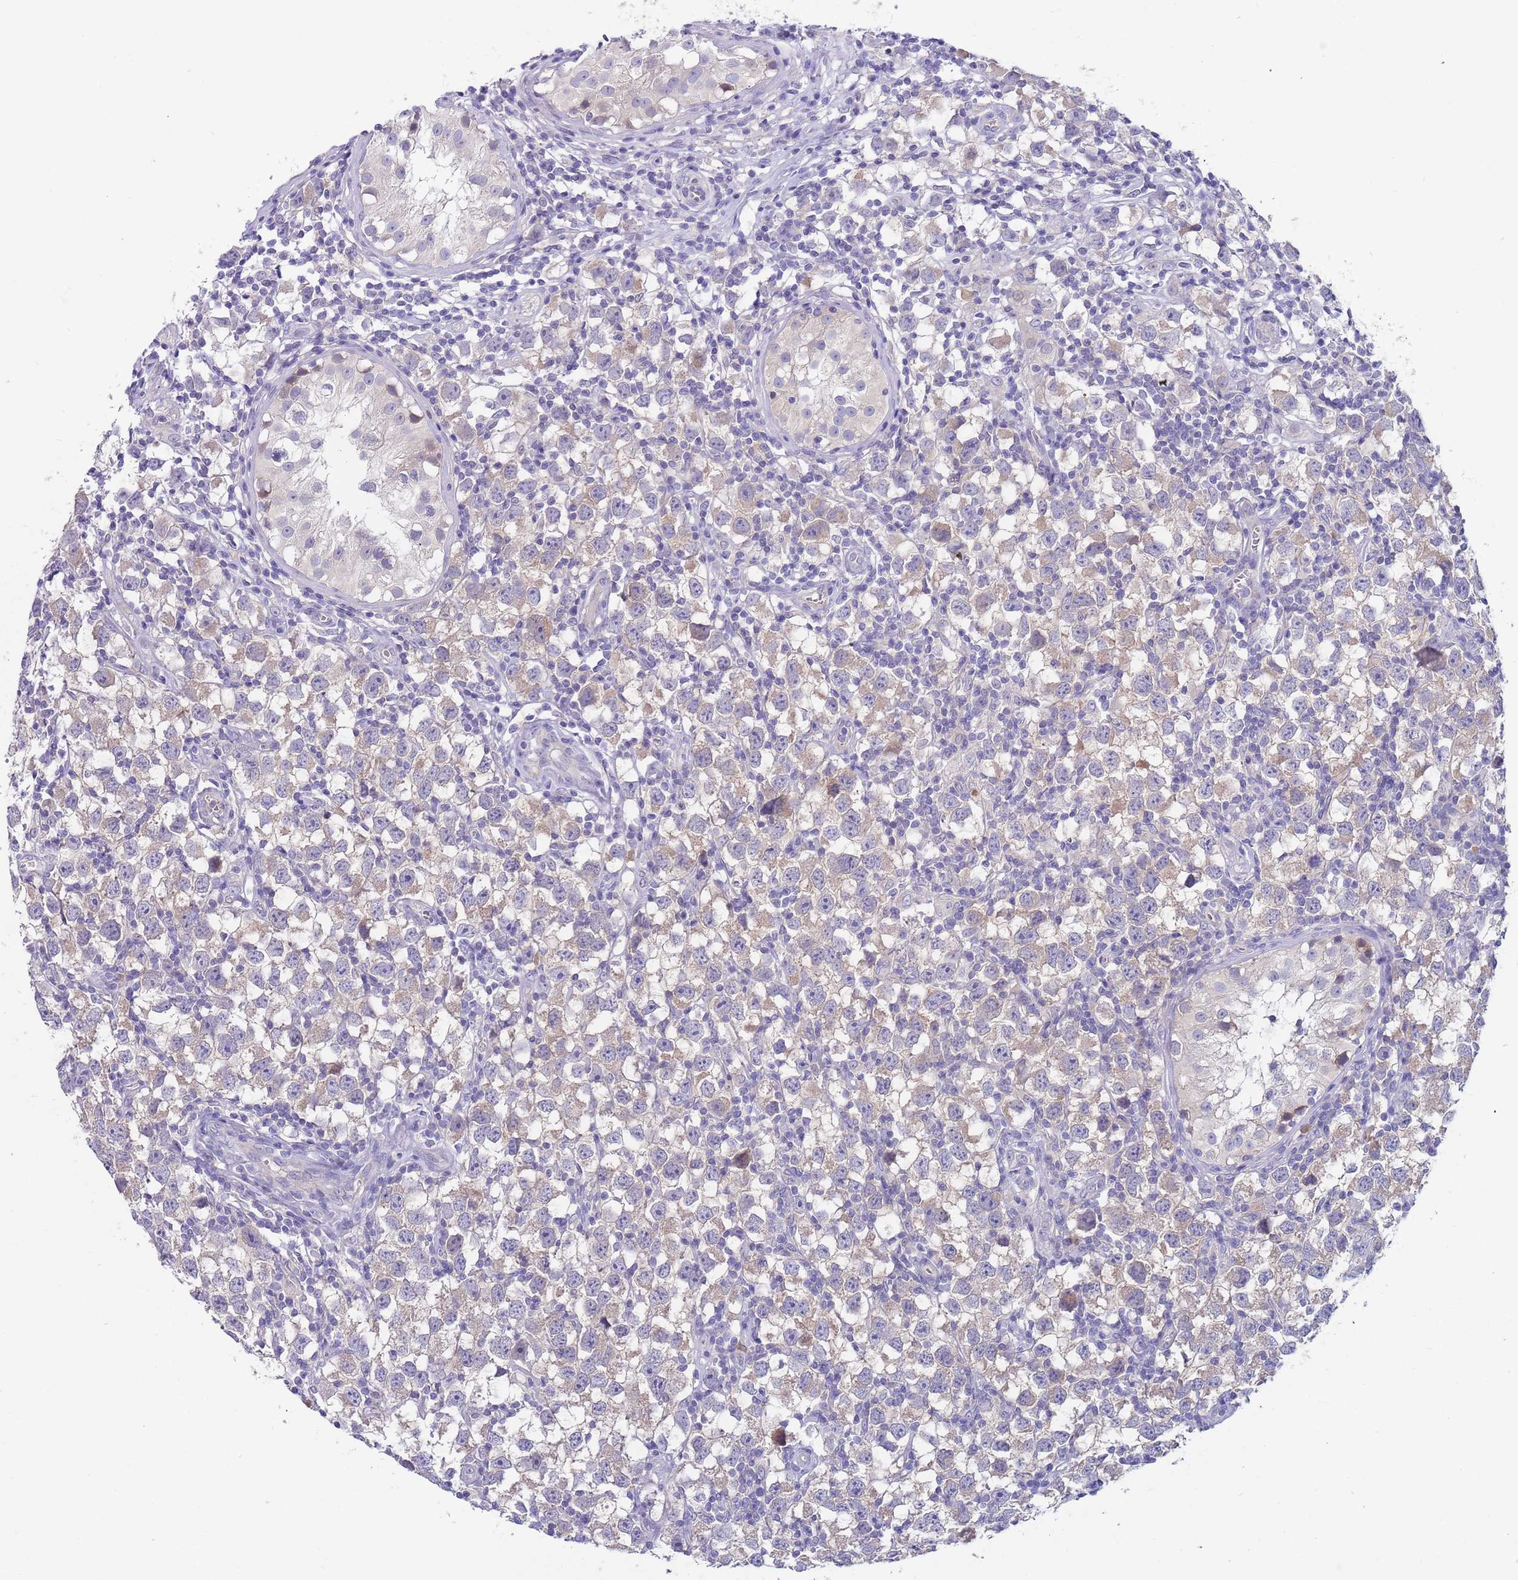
{"staining": {"intensity": "negative", "quantity": "none", "location": "none"}, "tissue": "testis cancer", "cell_type": "Tumor cells", "image_type": "cancer", "snomed": [{"axis": "morphology", "description": "Seminoma, NOS"}, {"axis": "morphology", "description": "Carcinoma, Embryonal, NOS"}, {"axis": "topography", "description": "Testis"}], "caption": "Tumor cells show no significant expression in testis seminoma. (IHC, brightfield microscopy, high magnification).", "gene": "TYW1", "patient": {"sex": "male", "age": 29}}